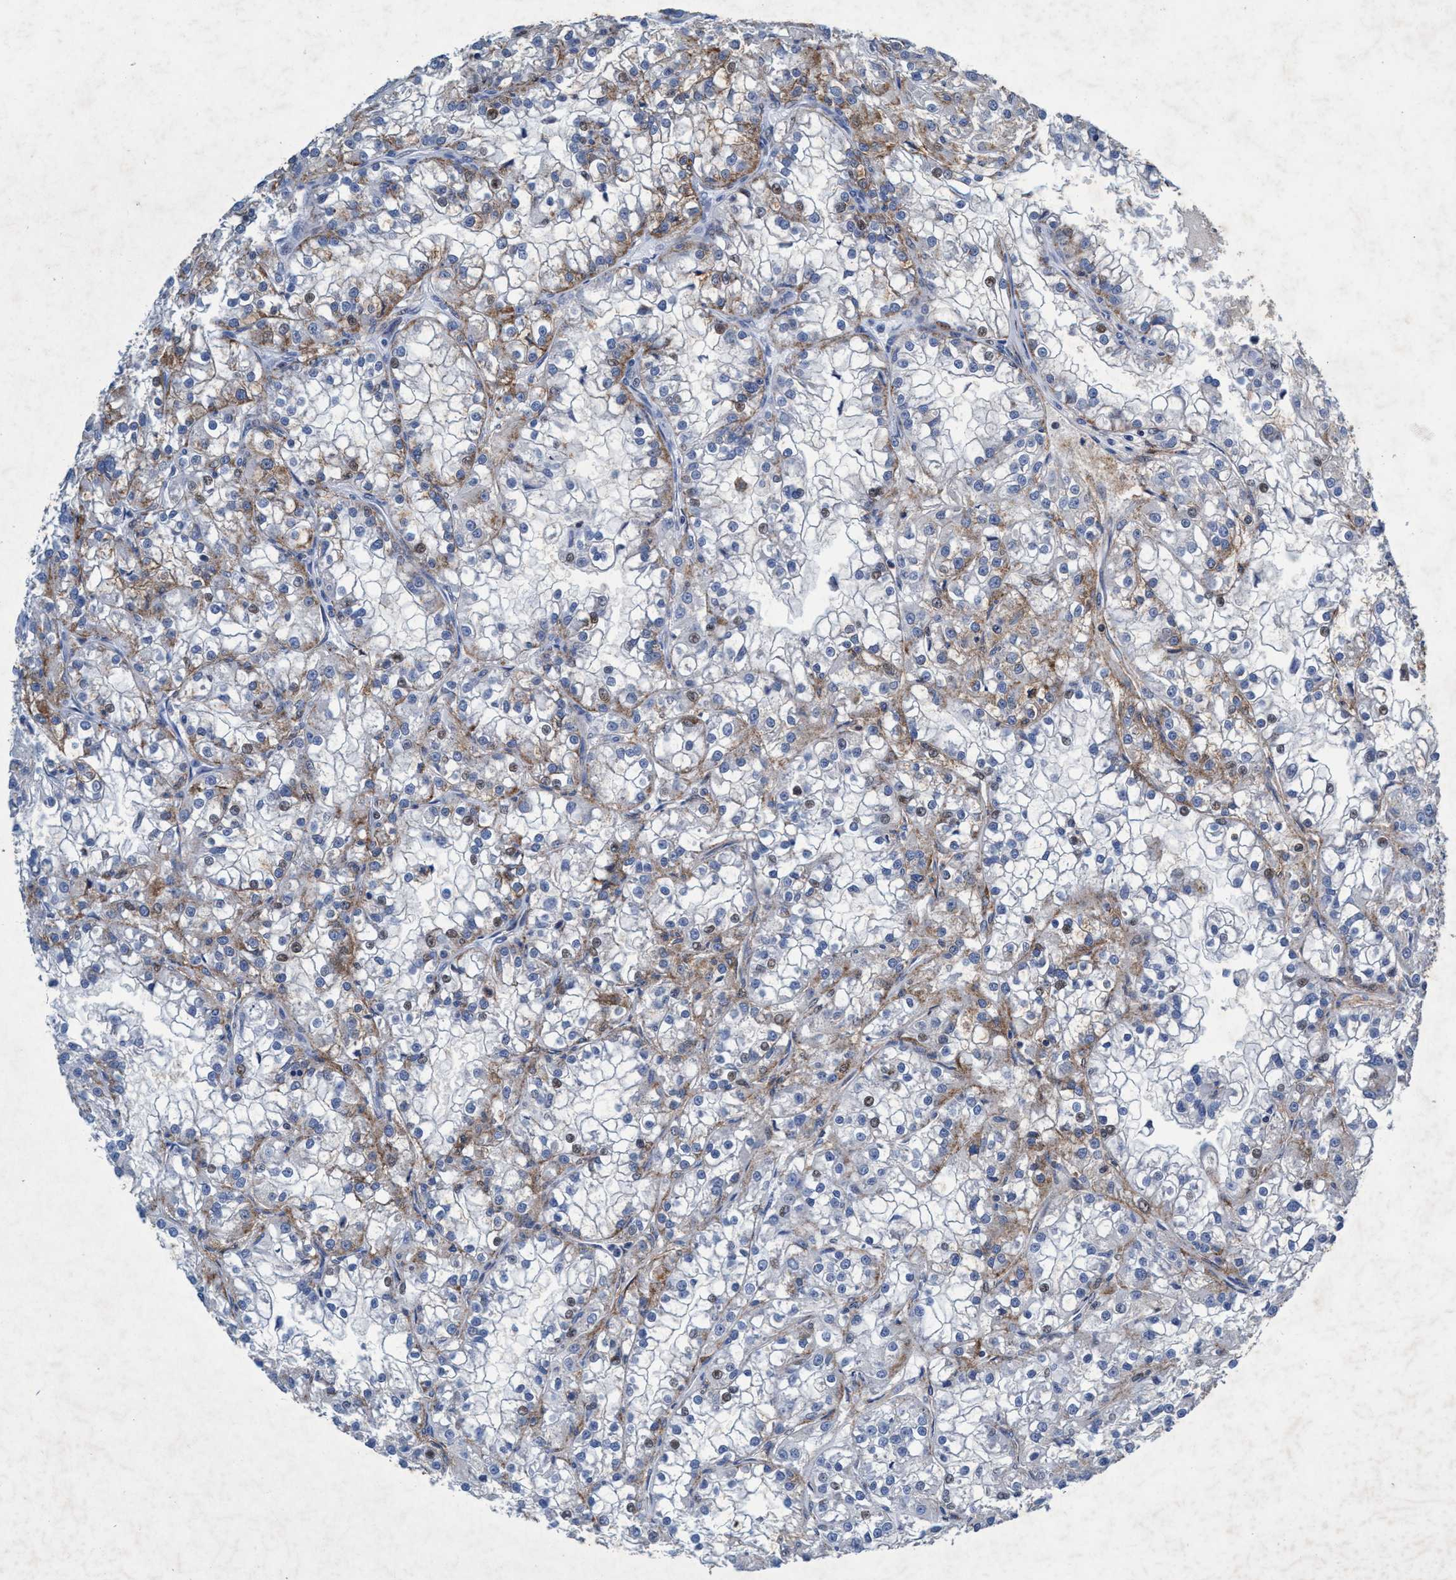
{"staining": {"intensity": "weak", "quantity": "25%-75%", "location": "cytoplasmic/membranous,nuclear"}, "tissue": "renal cancer", "cell_type": "Tumor cells", "image_type": "cancer", "snomed": [{"axis": "morphology", "description": "Adenocarcinoma, NOS"}, {"axis": "topography", "description": "Kidney"}], "caption": "Immunohistochemistry (IHC) micrograph of neoplastic tissue: renal cancer stained using immunohistochemistry demonstrates low levels of weak protein expression localized specifically in the cytoplasmic/membranous and nuclear of tumor cells, appearing as a cytoplasmic/membranous and nuclear brown color.", "gene": "GRB14", "patient": {"sex": "female", "age": 52}}